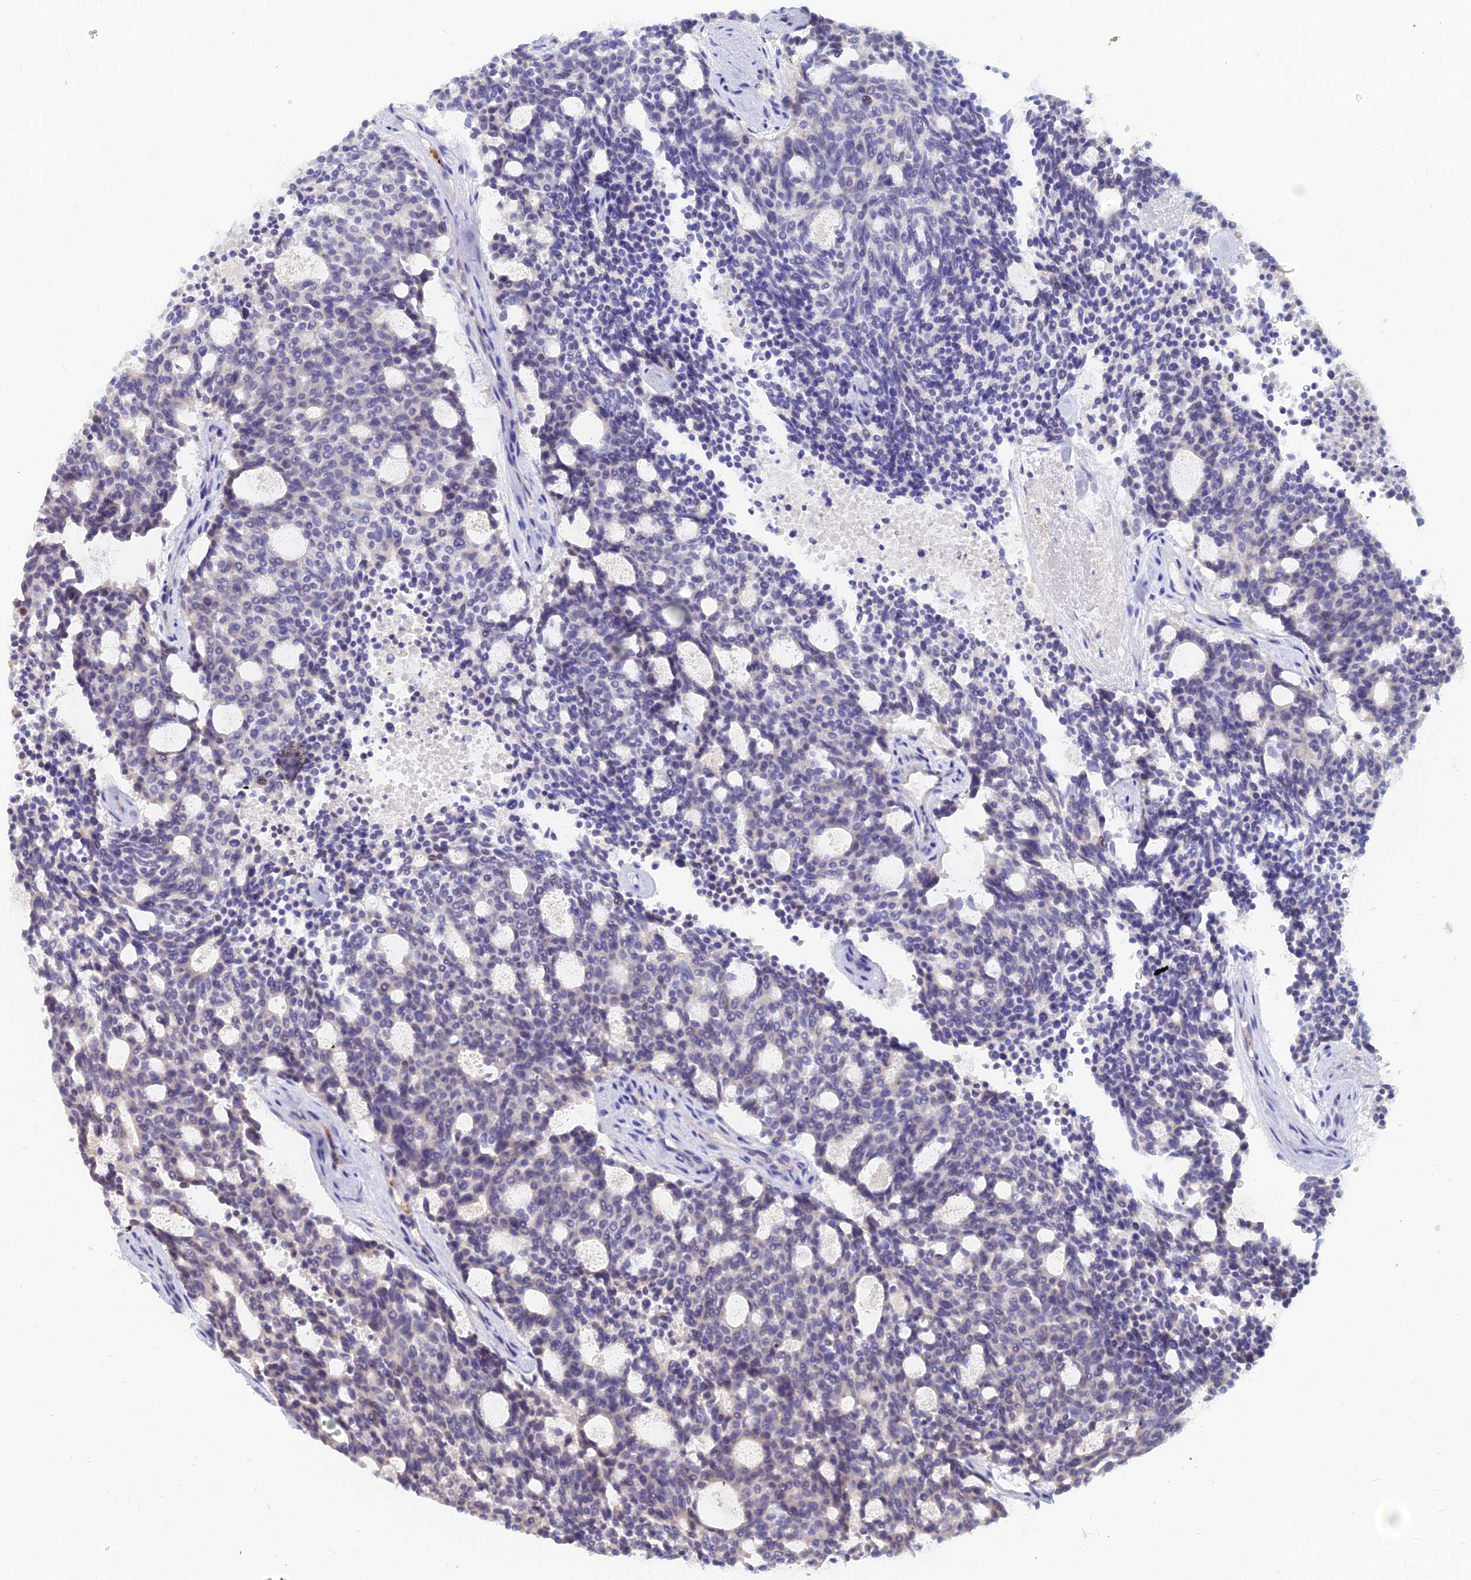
{"staining": {"intensity": "moderate", "quantity": "<25%", "location": "nuclear"}, "tissue": "carcinoid", "cell_type": "Tumor cells", "image_type": "cancer", "snomed": [{"axis": "morphology", "description": "Carcinoid, malignant, NOS"}, {"axis": "topography", "description": "Pancreas"}], "caption": "DAB immunohistochemical staining of human malignant carcinoid exhibits moderate nuclear protein staining in approximately <25% of tumor cells. (IHC, brightfield microscopy, high magnification).", "gene": "GOLGA6D", "patient": {"sex": "female", "age": 54}}